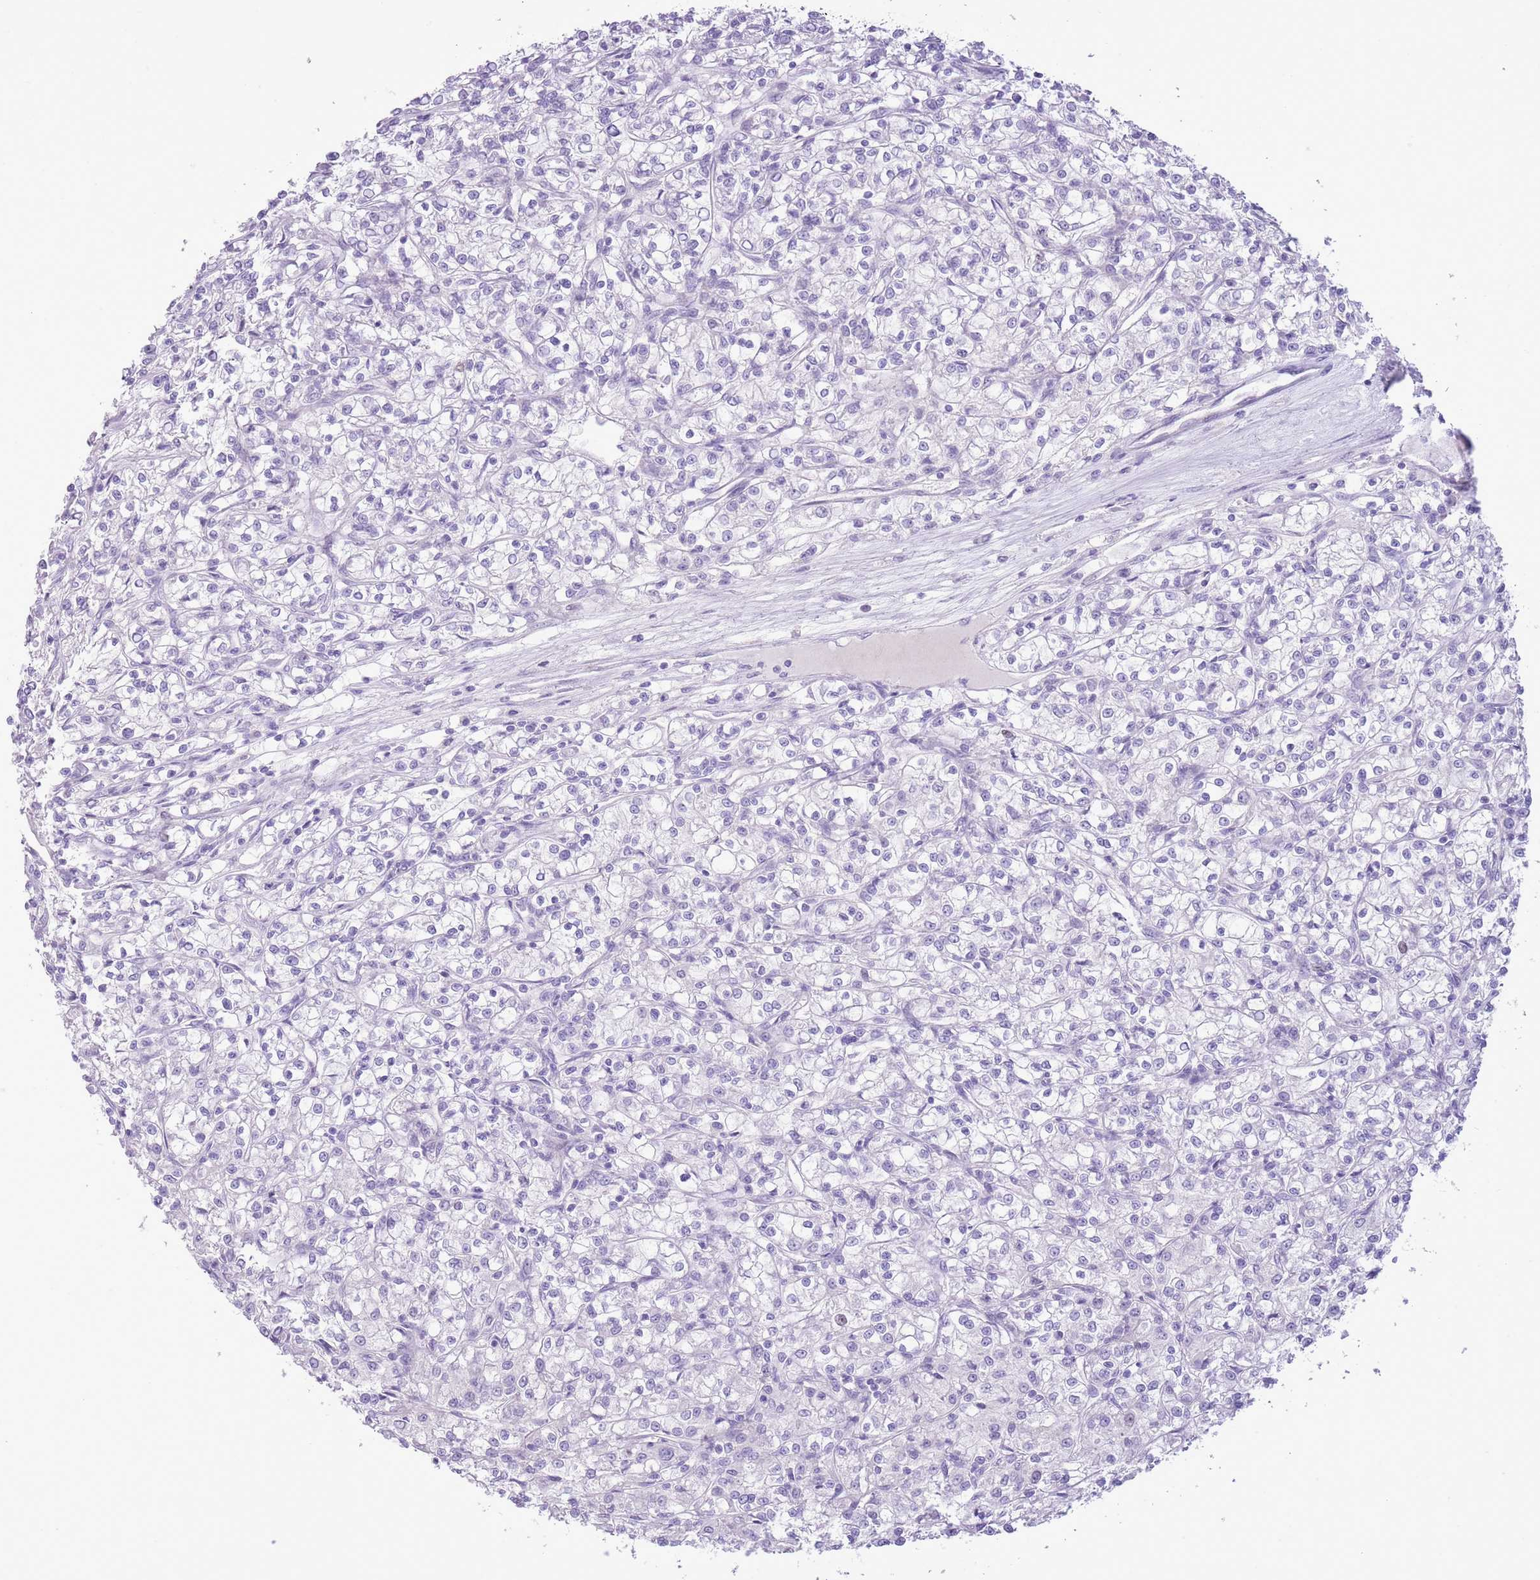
{"staining": {"intensity": "negative", "quantity": "none", "location": "none"}, "tissue": "renal cancer", "cell_type": "Tumor cells", "image_type": "cancer", "snomed": [{"axis": "morphology", "description": "Adenocarcinoma, NOS"}, {"axis": "topography", "description": "Kidney"}], "caption": "The photomicrograph exhibits no staining of tumor cells in renal adenocarcinoma.", "gene": "GMNN", "patient": {"sex": "female", "age": 59}}